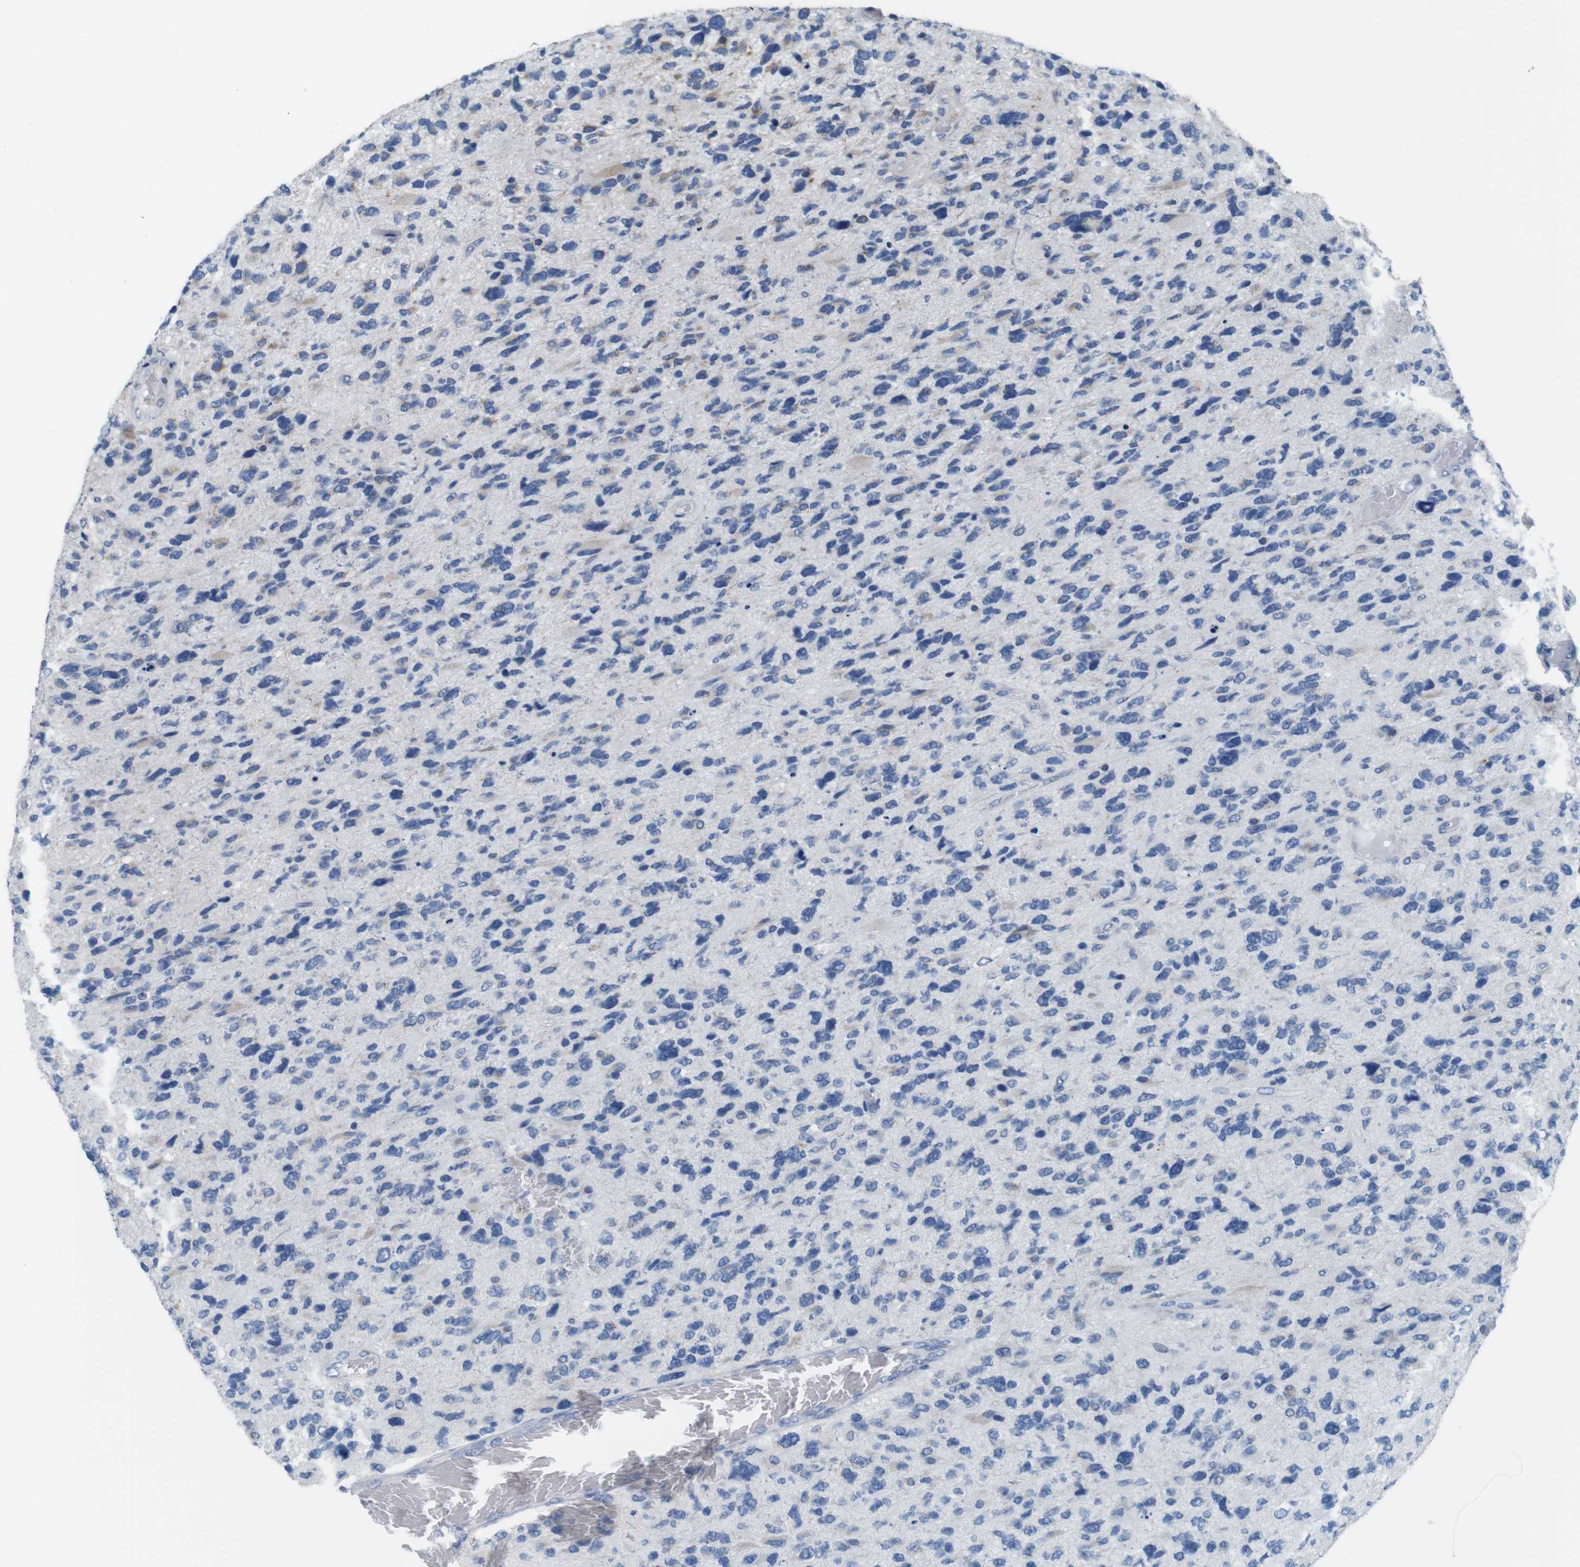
{"staining": {"intensity": "weak", "quantity": "<25%", "location": "cytoplasmic/membranous"}, "tissue": "glioma", "cell_type": "Tumor cells", "image_type": "cancer", "snomed": [{"axis": "morphology", "description": "Glioma, malignant, High grade"}, {"axis": "topography", "description": "Brain"}], "caption": "Immunohistochemical staining of glioma reveals no significant staining in tumor cells.", "gene": "GOLGA2", "patient": {"sex": "female", "age": 58}}